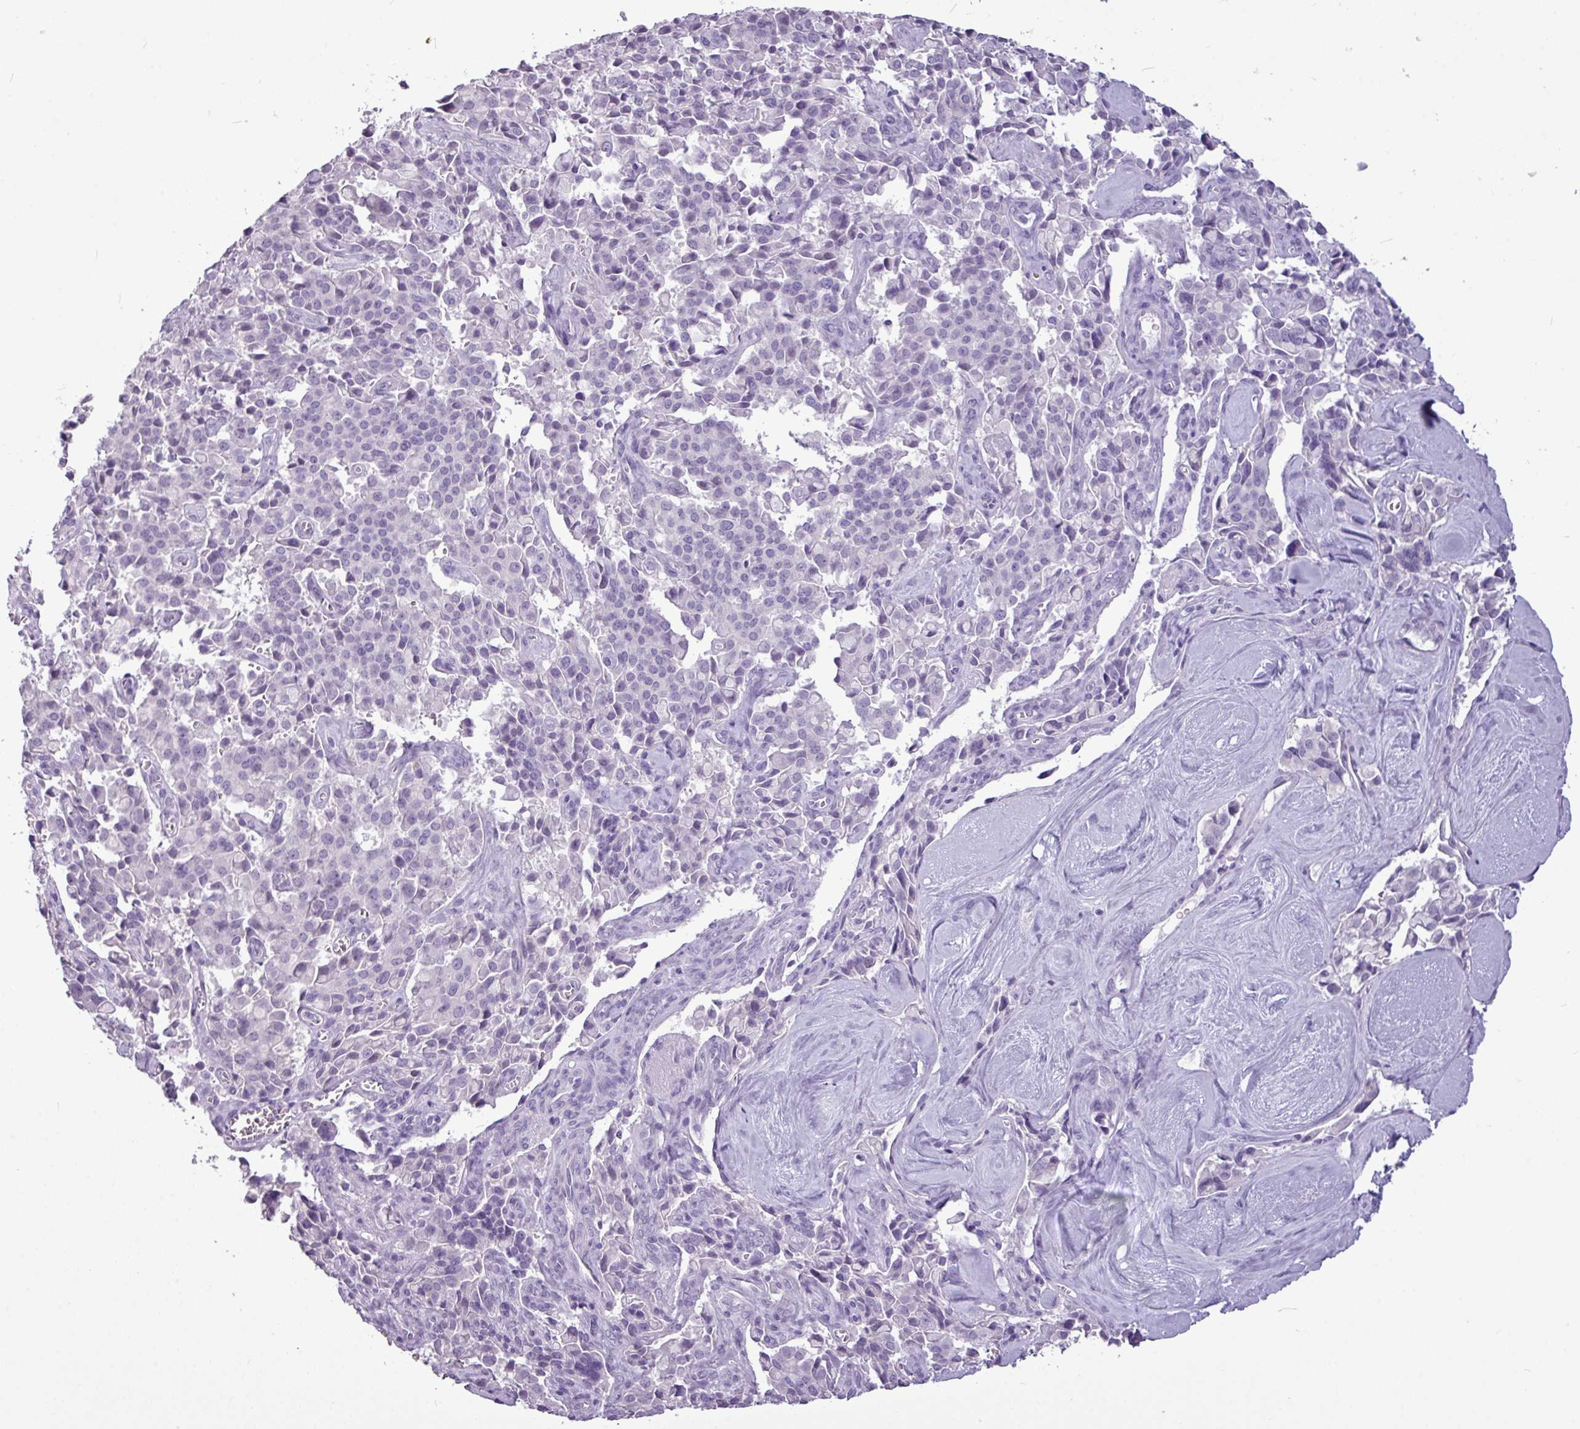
{"staining": {"intensity": "negative", "quantity": "none", "location": "none"}, "tissue": "pancreatic cancer", "cell_type": "Tumor cells", "image_type": "cancer", "snomed": [{"axis": "morphology", "description": "Adenocarcinoma, NOS"}, {"axis": "topography", "description": "Pancreas"}], "caption": "Tumor cells are negative for protein expression in human pancreatic adenocarcinoma.", "gene": "AMY2A", "patient": {"sex": "male", "age": 65}}